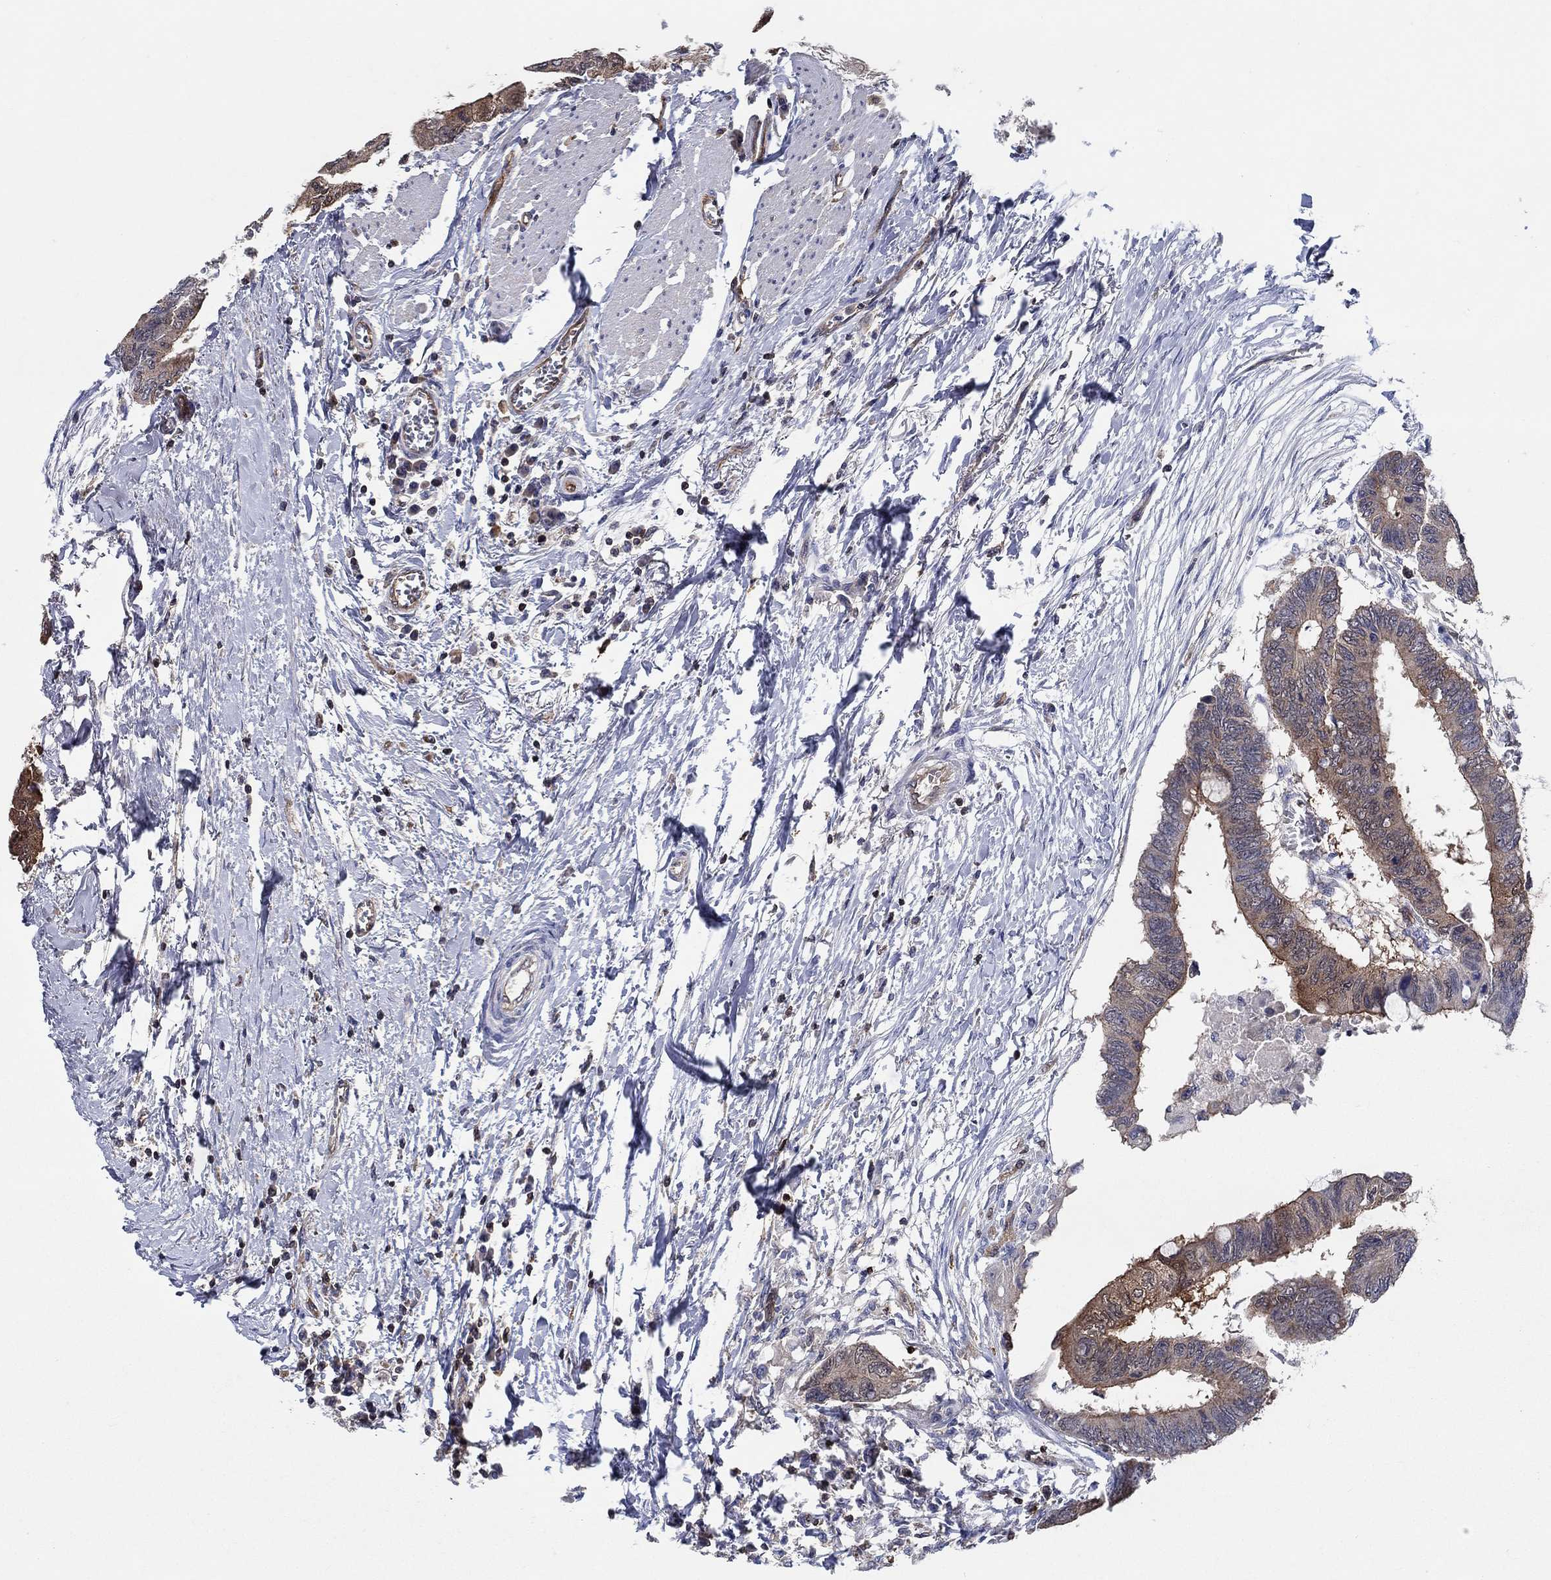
{"staining": {"intensity": "moderate", "quantity": "25%-75%", "location": "cytoplasmic/membranous"}, "tissue": "colorectal cancer", "cell_type": "Tumor cells", "image_type": "cancer", "snomed": [{"axis": "morphology", "description": "Normal tissue, NOS"}, {"axis": "morphology", "description": "Adenocarcinoma, NOS"}, {"axis": "topography", "description": "Rectum"}, {"axis": "topography", "description": "Peripheral nerve tissue"}], "caption": "The micrograph shows immunohistochemical staining of colorectal cancer. There is moderate cytoplasmic/membranous staining is present in about 25%-75% of tumor cells.", "gene": "AGFG2", "patient": {"sex": "male", "age": 92}}